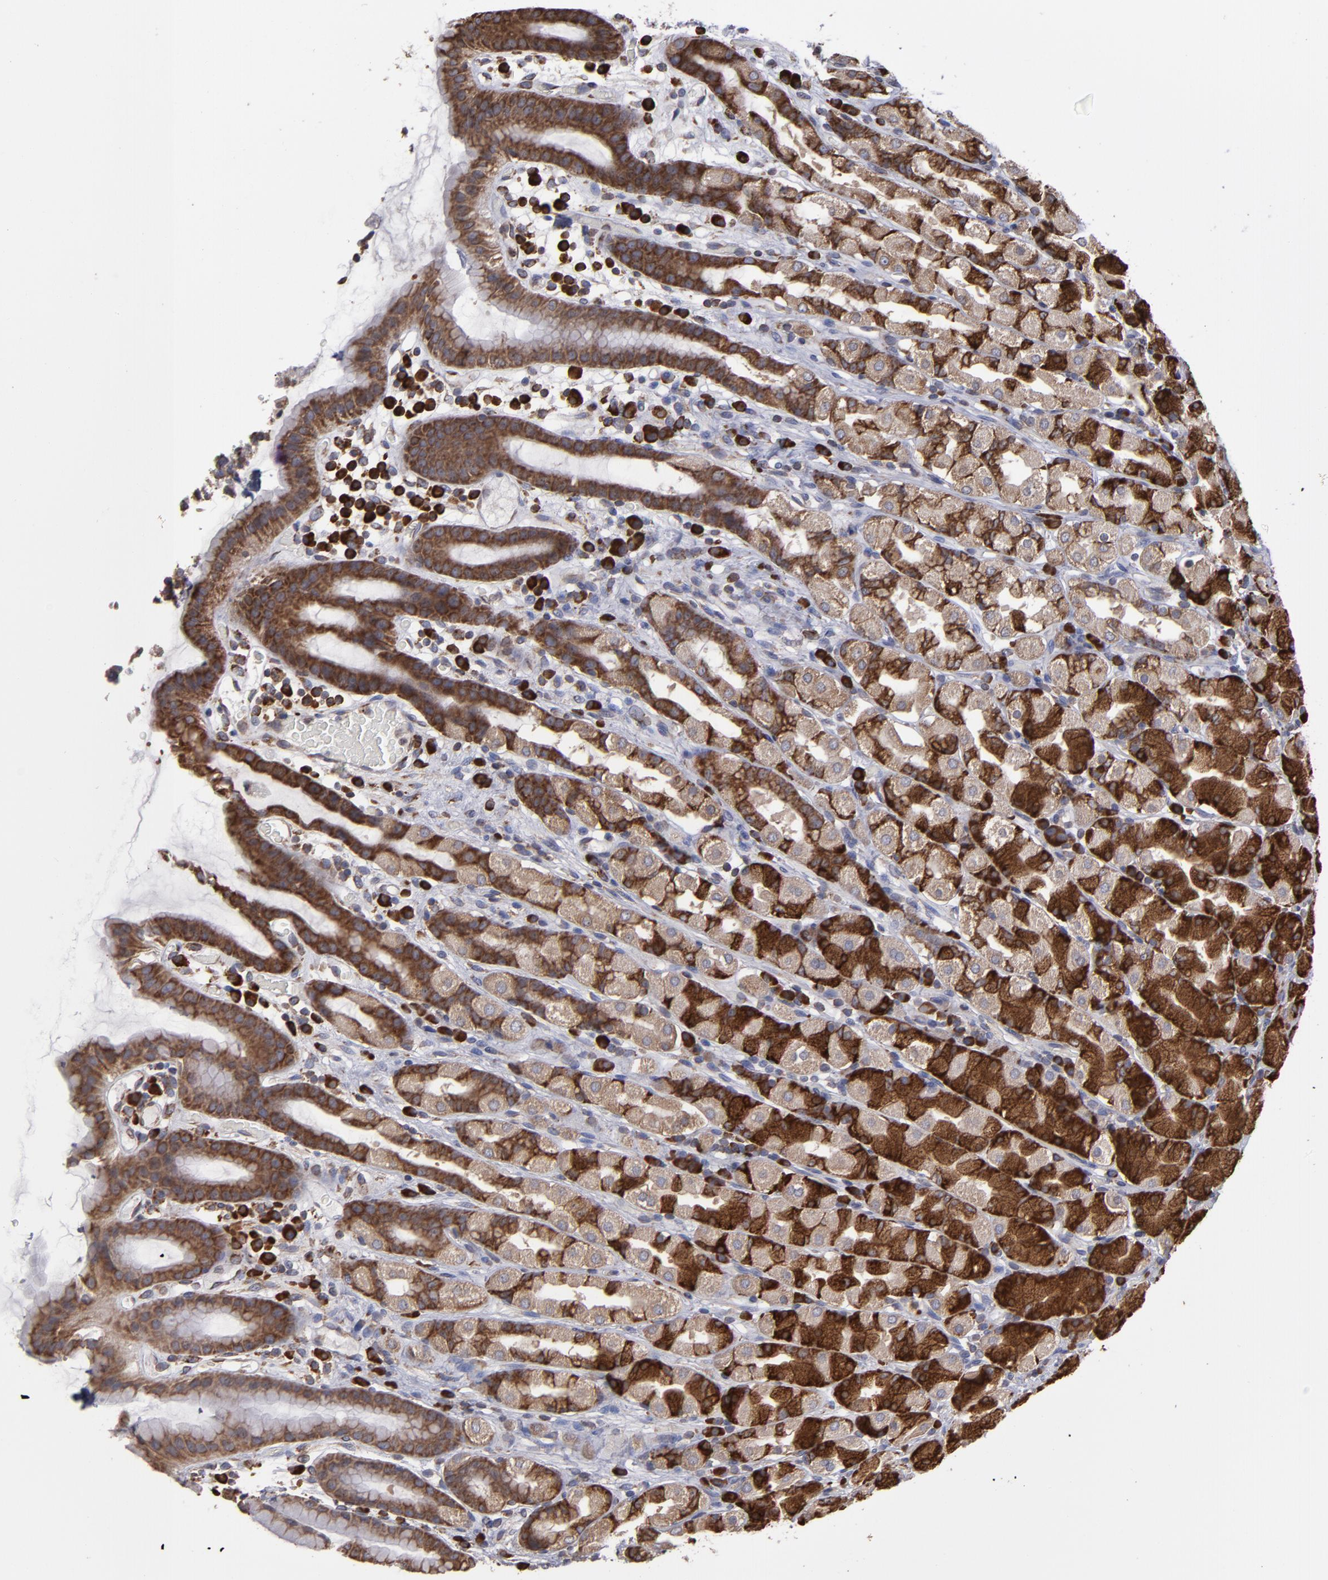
{"staining": {"intensity": "strong", "quantity": ">75%", "location": "cytoplasmic/membranous"}, "tissue": "stomach", "cell_type": "Glandular cells", "image_type": "normal", "snomed": [{"axis": "morphology", "description": "Normal tissue, NOS"}, {"axis": "topography", "description": "Stomach, upper"}], "caption": "An immunohistochemistry photomicrograph of unremarkable tissue is shown. Protein staining in brown highlights strong cytoplasmic/membranous positivity in stomach within glandular cells.", "gene": "SND1", "patient": {"sex": "male", "age": 68}}